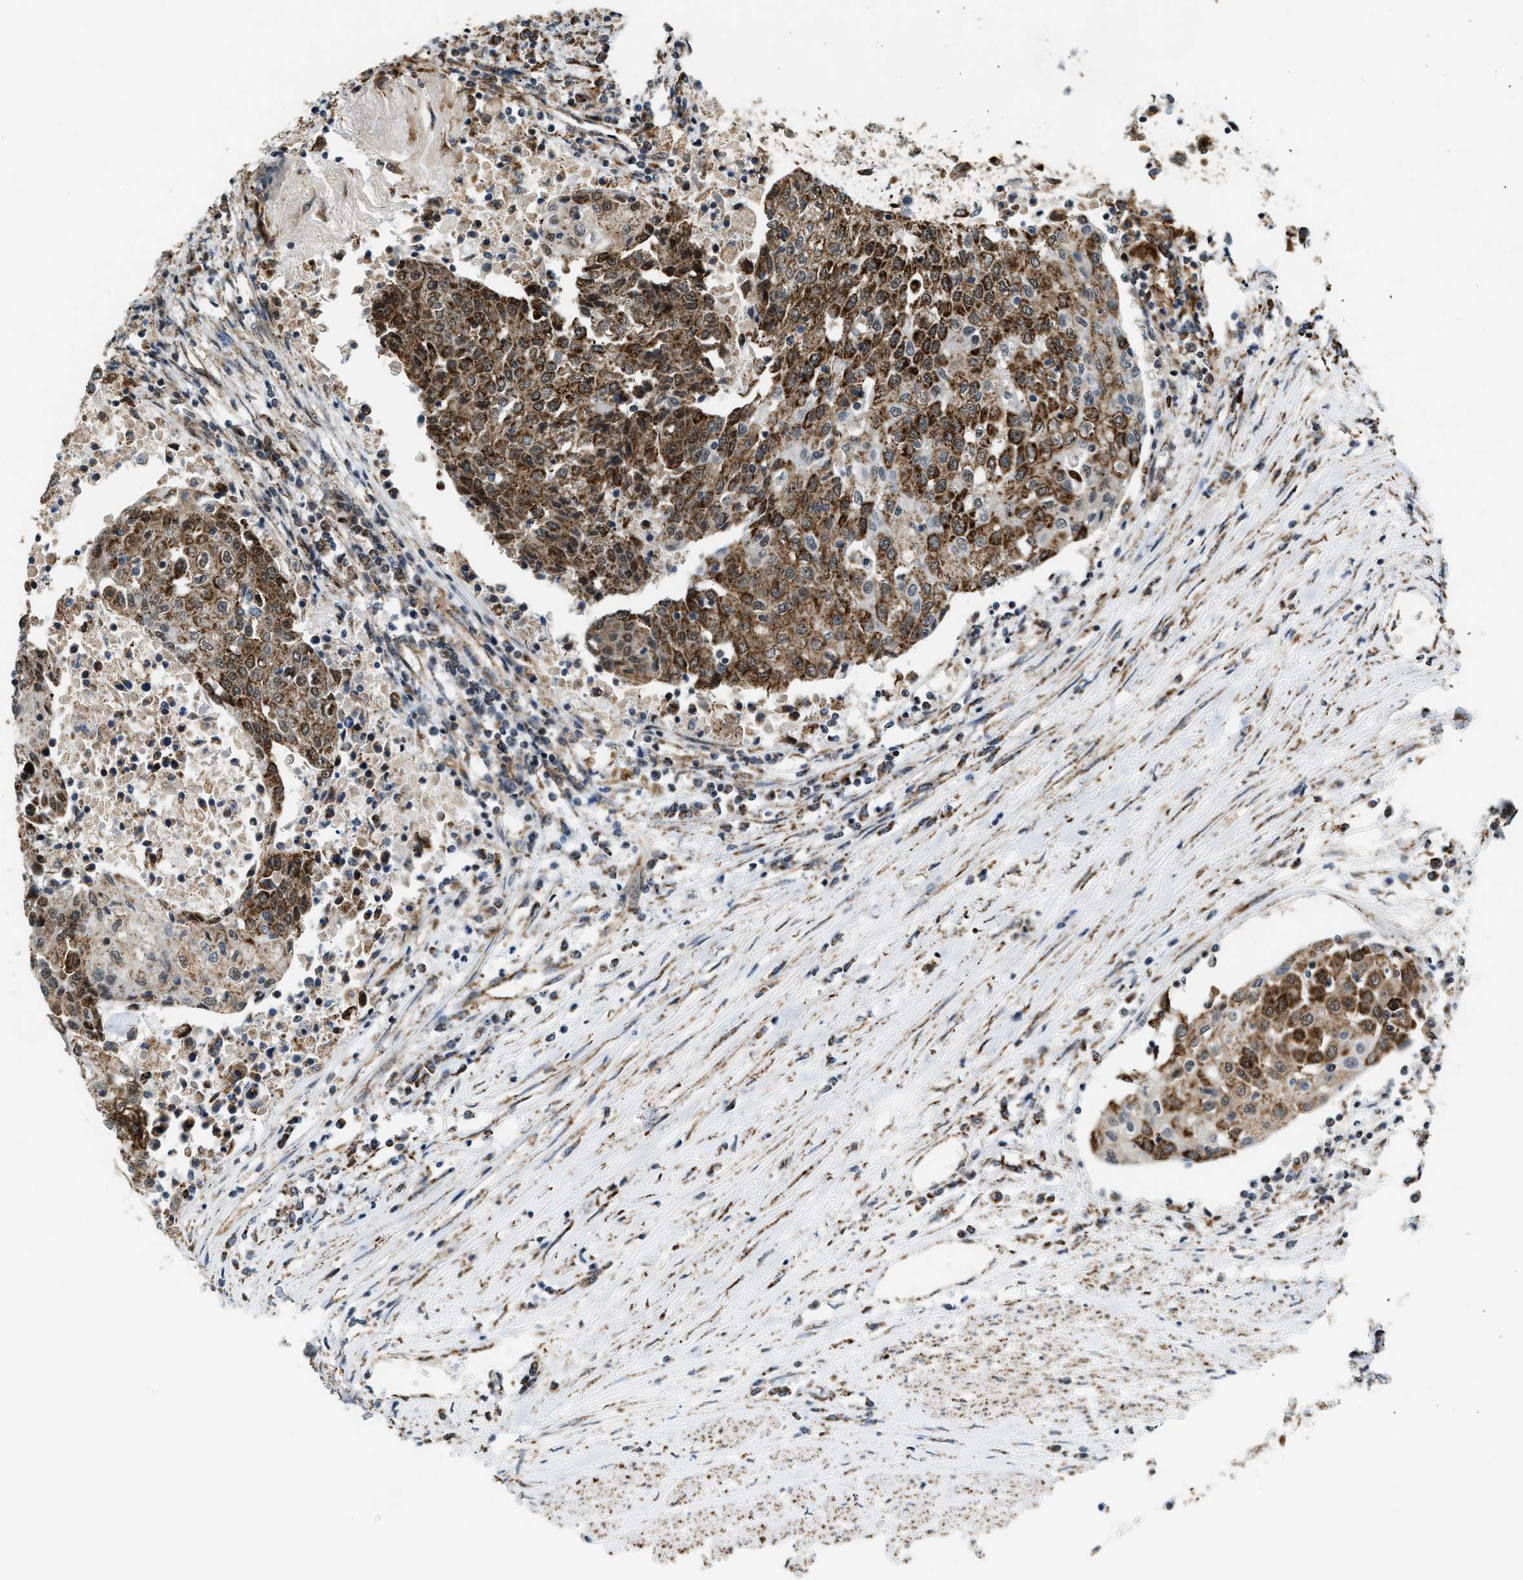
{"staining": {"intensity": "strong", "quantity": ">75%", "location": "cytoplasmic/membranous"}, "tissue": "urothelial cancer", "cell_type": "Tumor cells", "image_type": "cancer", "snomed": [{"axis": "morphology", "description": "Urothelial carcinoma, High grade"}, {"axis": "topography", "description": "Urinary bladder"}], "caption": "An image of high-grade urothelial carcinoma stained for a protein demonstrates strong cytoplasmic/membranous brown staining in tumor cells.", "gene": "HIBADH", "patient": {"sex": "female", "age": 85}}